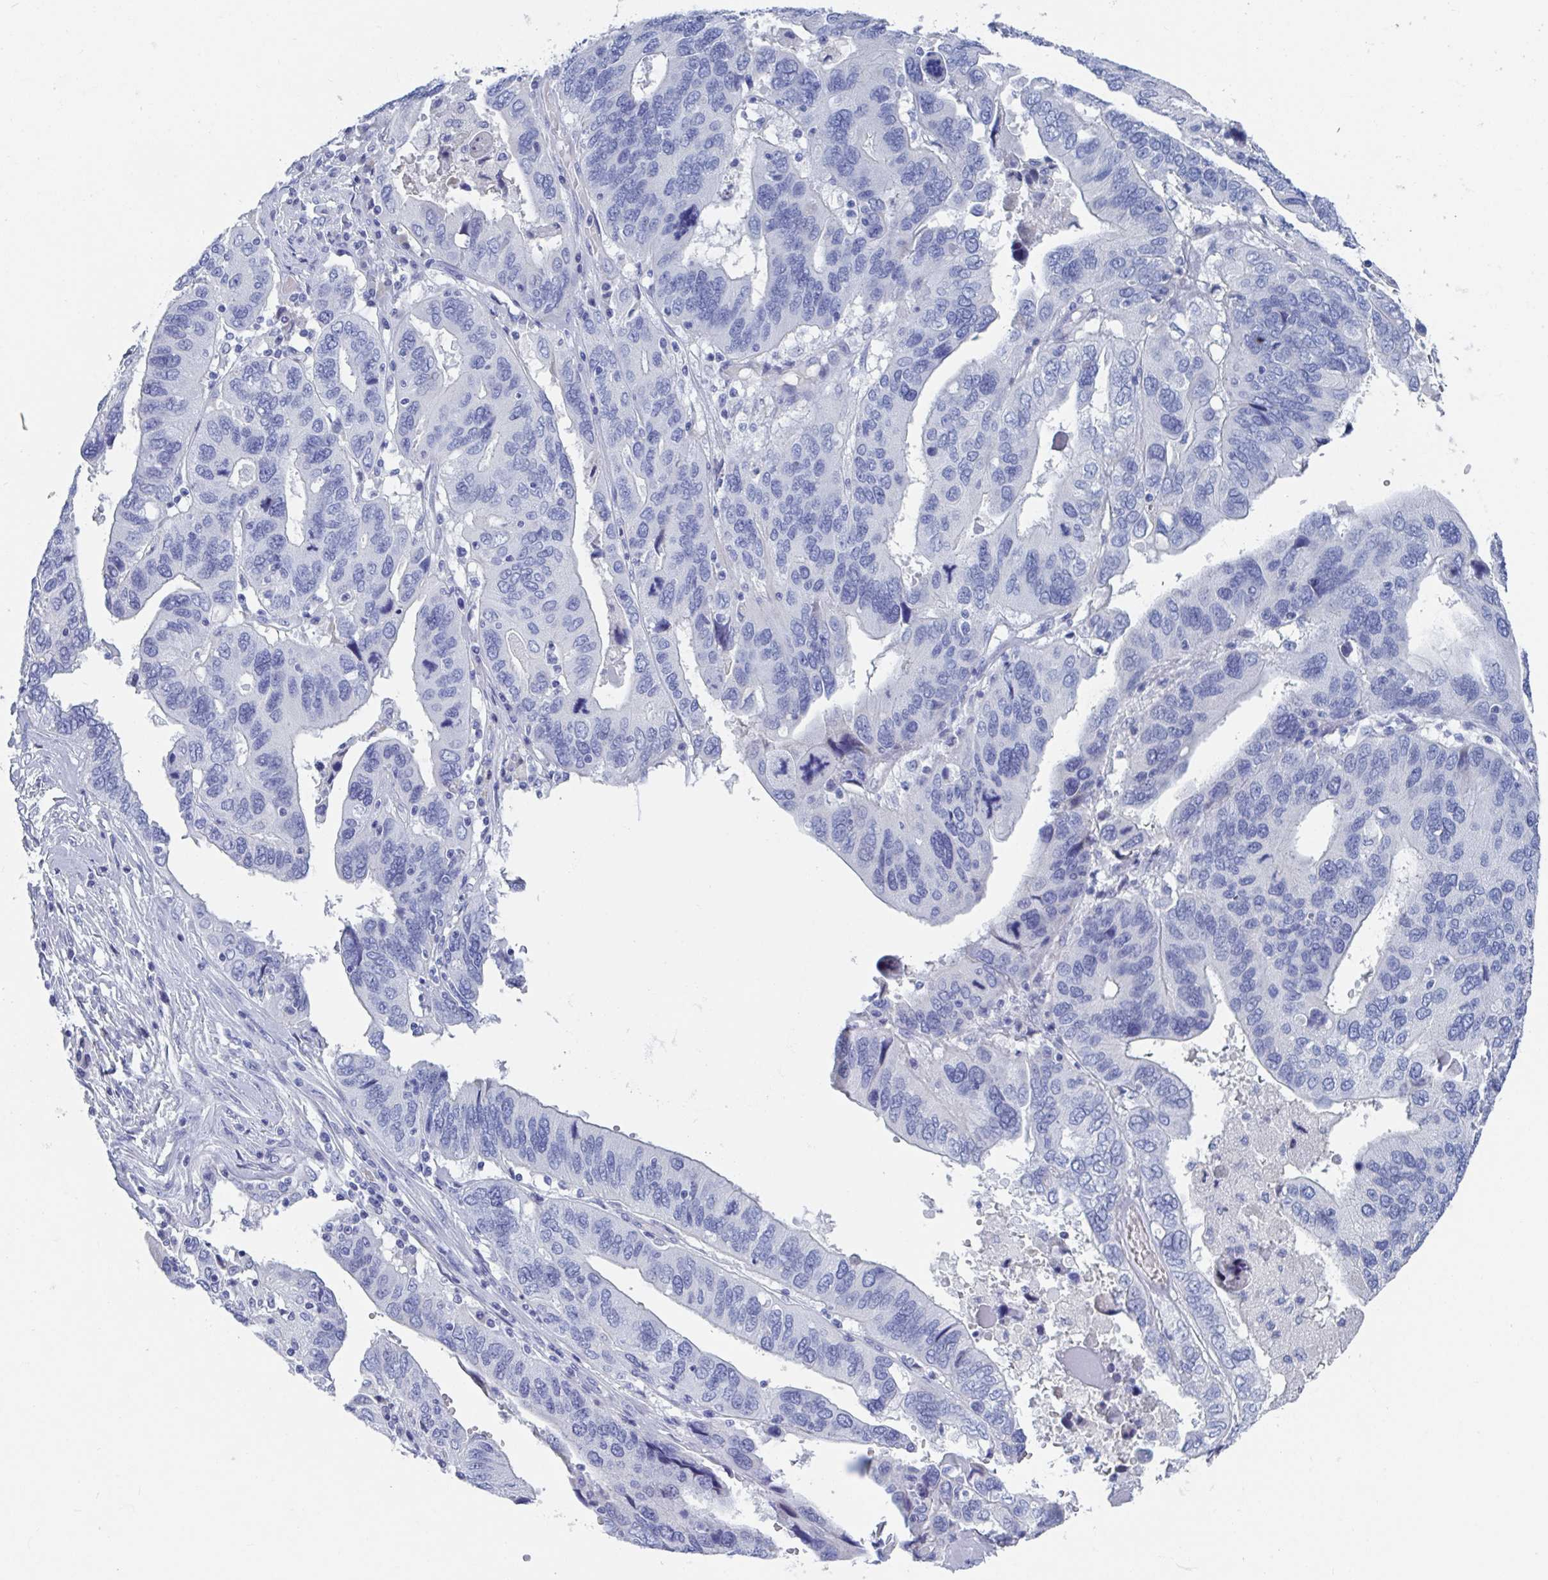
{"staining": {"intensity": "negative", "quantity": "none", "location": "none"}, "tissue": "ovarian cancer", "cell_type": "Tumor cells", "image_type": "cancer", "snomed": [{"axis": "morphology", "description": "Cystadenocarcinoma, serous, NOS"}, {"axis": "topography", "description": "Ovary"}], "caption": "Immunohistochemistry of human serous cystadenocarcinoma (ovarian) exhibits no positivity in tumor cells. (IHC, brightfield microscopy, high magnification).", "gene": "DPEP3", "patient": {"sex": "female", "age": 79}}